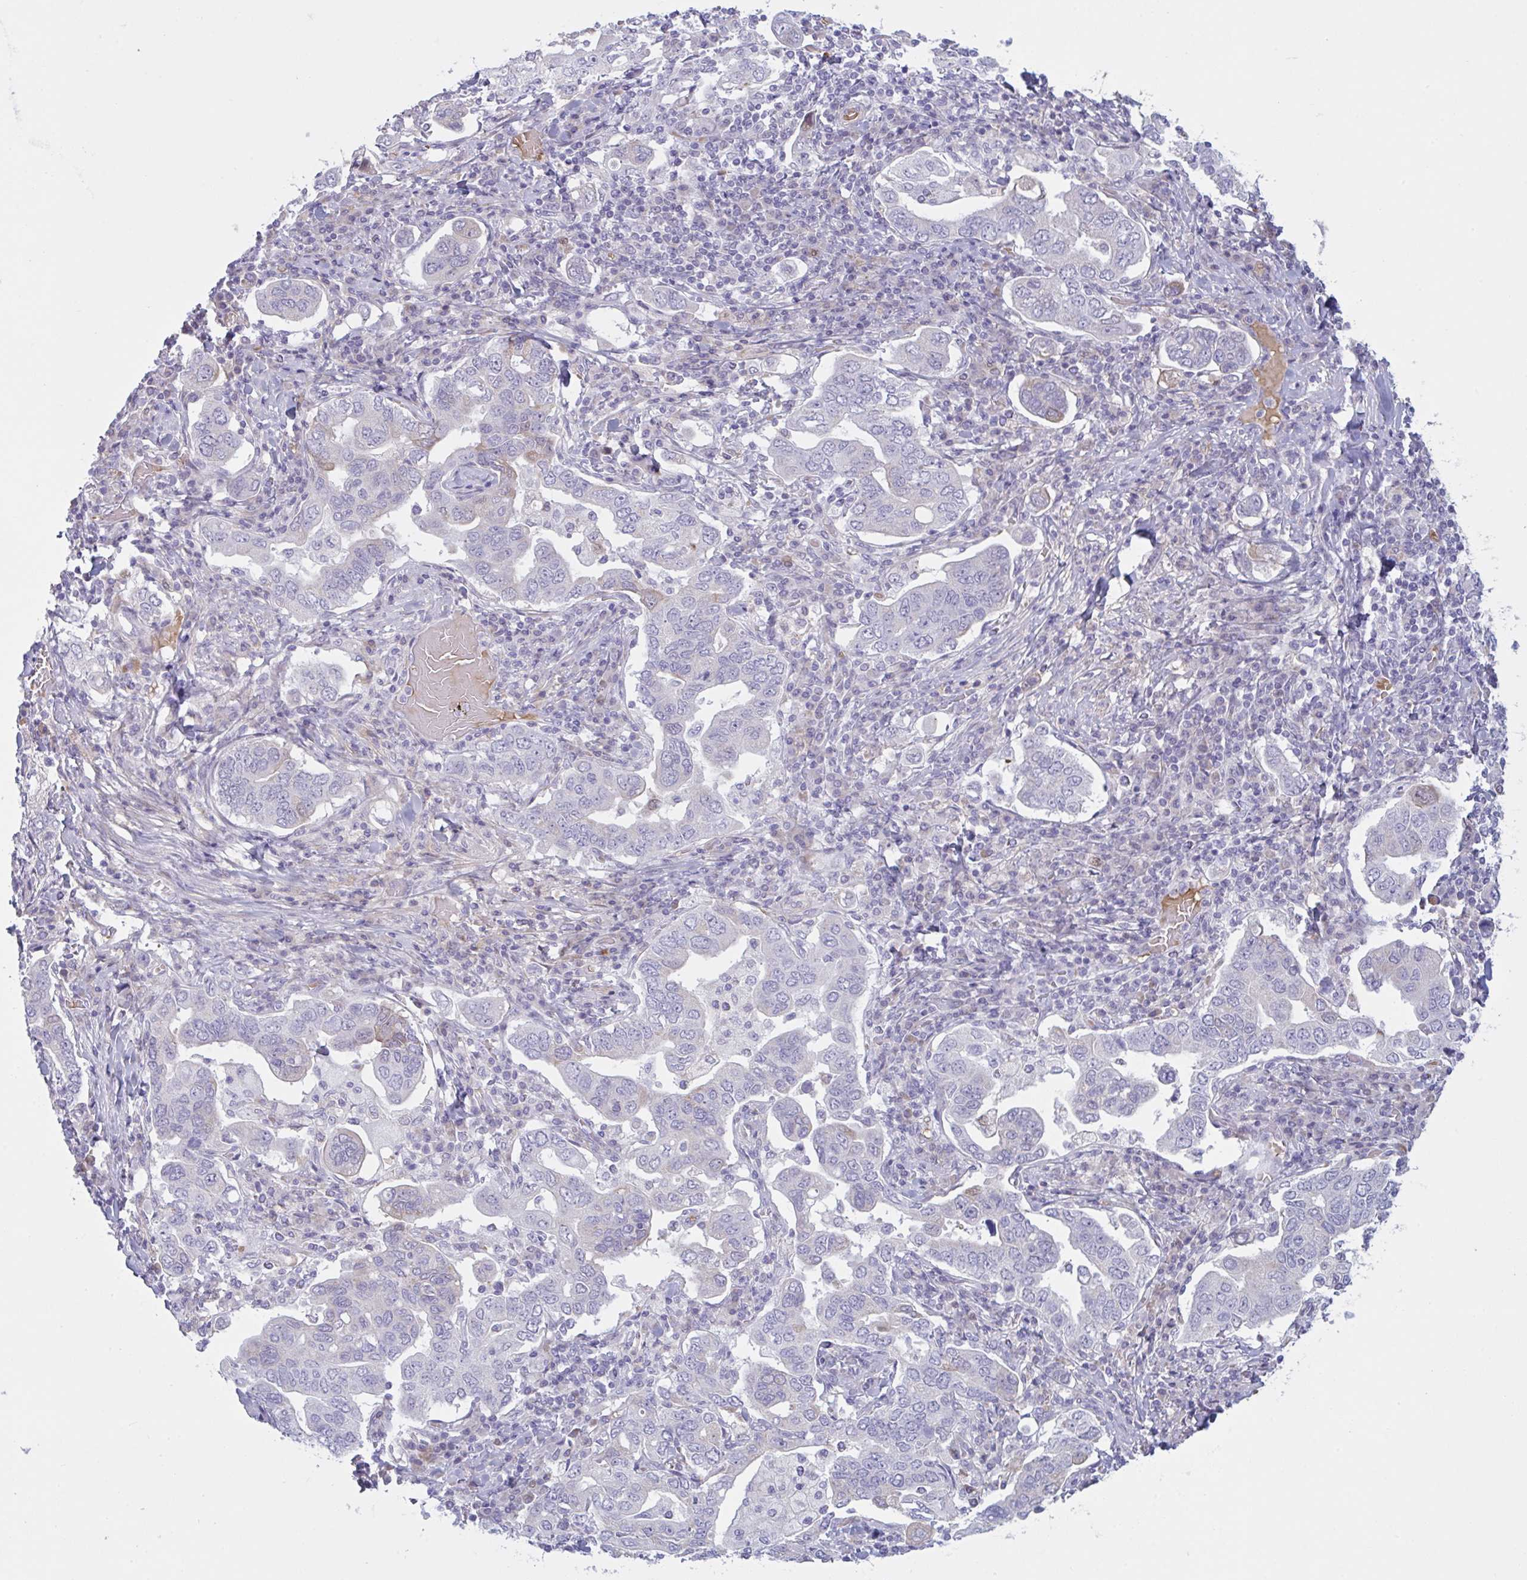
{"staining": {"intensity": "negative", "quantity": "none", "location": "none"}, "tissue": "stomach cancer", "cell_type": "Tumor cells", "image_type": "cancer", "snomed": [{"axis": "morphology", "description": "Adenocarcinoma, NOS"}, {"axis": "topography", "description": "Stomach, upper"}, {"axis": "topography", "description": "Stomach"}], "caption": "Immunohistochemistry of stomach adenocarcinoma reveals no expression in tumor cells. (Brightfield microscopy of DAB IHC at high magnification).", "gene": "VWC2", "patient": {"sex": "male", "age": 62}}